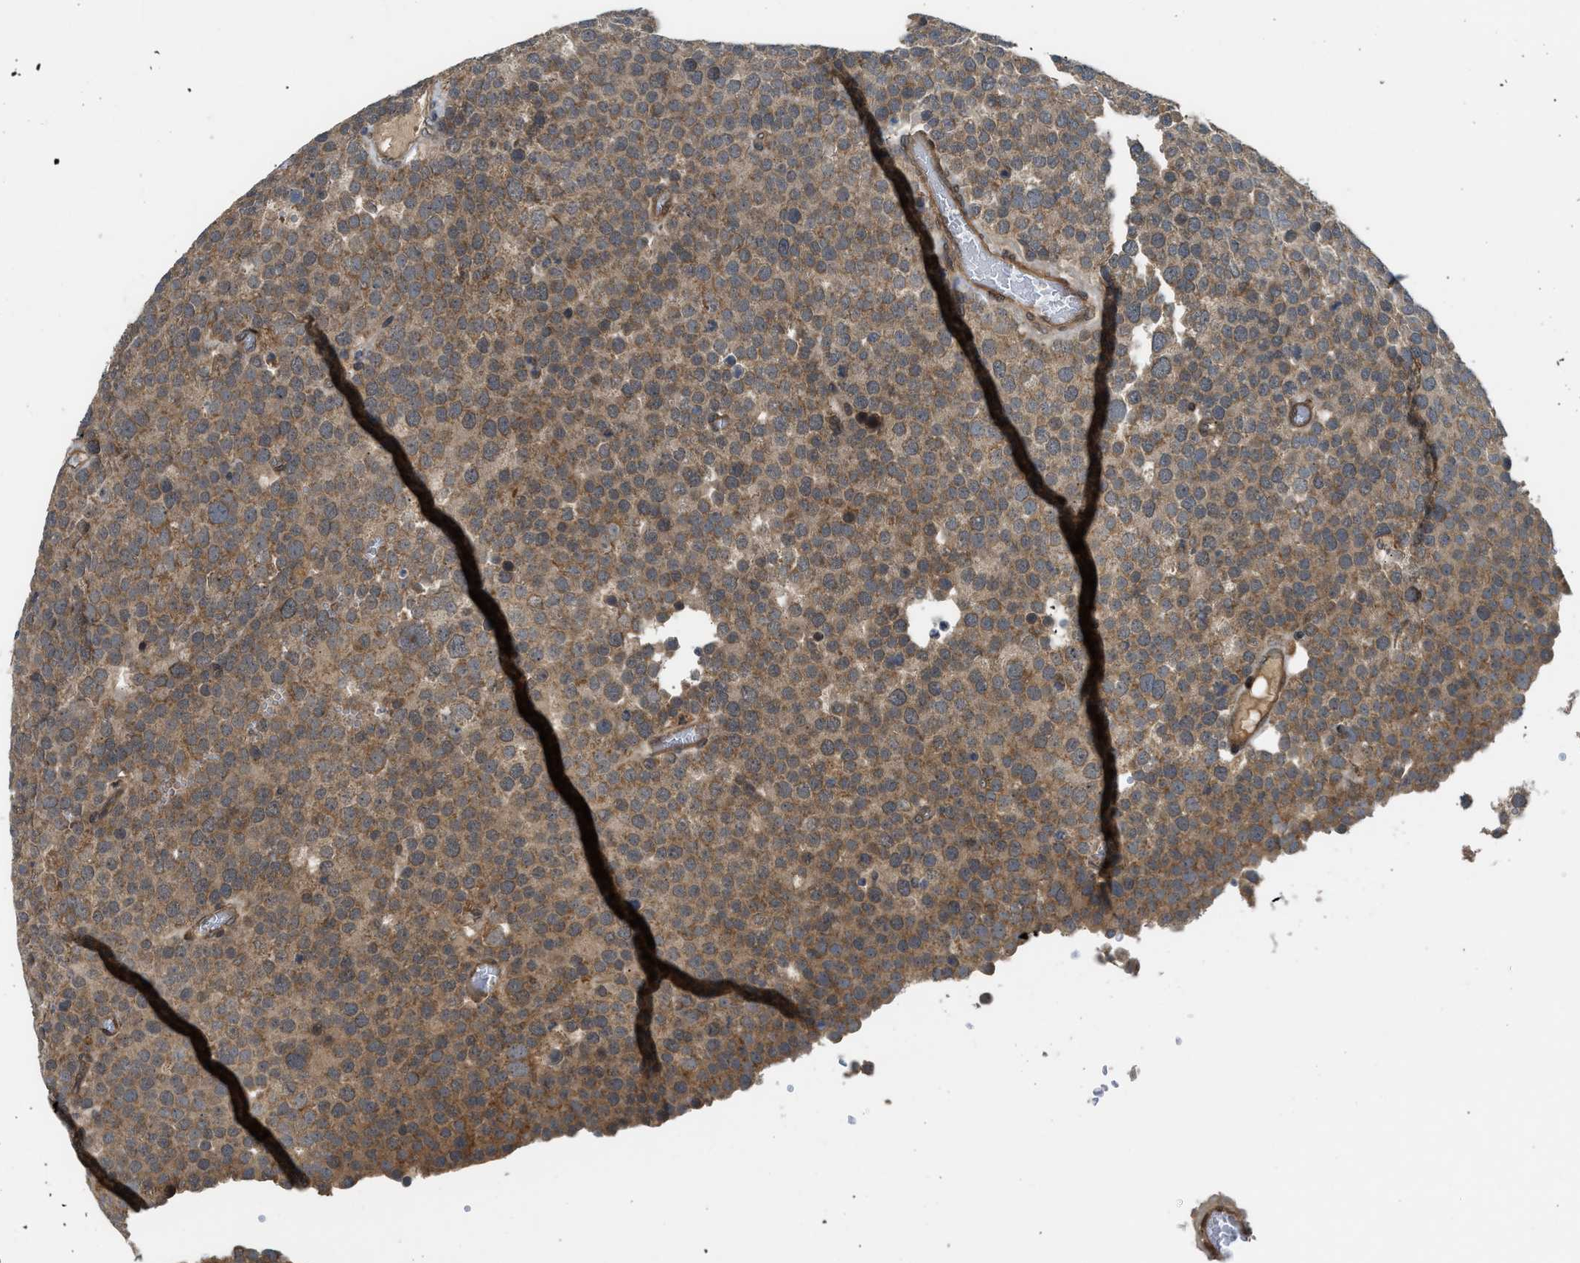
{"staining": {"intensity": "moderate", "quantity": ">75%", "location": "cytoplasmic/membranous"}, "tissue": "testis cancer", "cell_type": "Tumor cells", "image_type": "cancer", "snomed": [{"axis": "morphology", "description": "Normal tissue, NOS"}, {"axis": "morphology", "description": "Seminoma, NOS"}, {"axis": "topography", "description": "Testis"}], "caption": "Moderate cytoplasmic/membranous positivity for a protein is identified in about >75% of tumor cells of testis seminoma using IHC.", "gene": "ADCY8", "patient": {"sex": "male", "age": 71}}